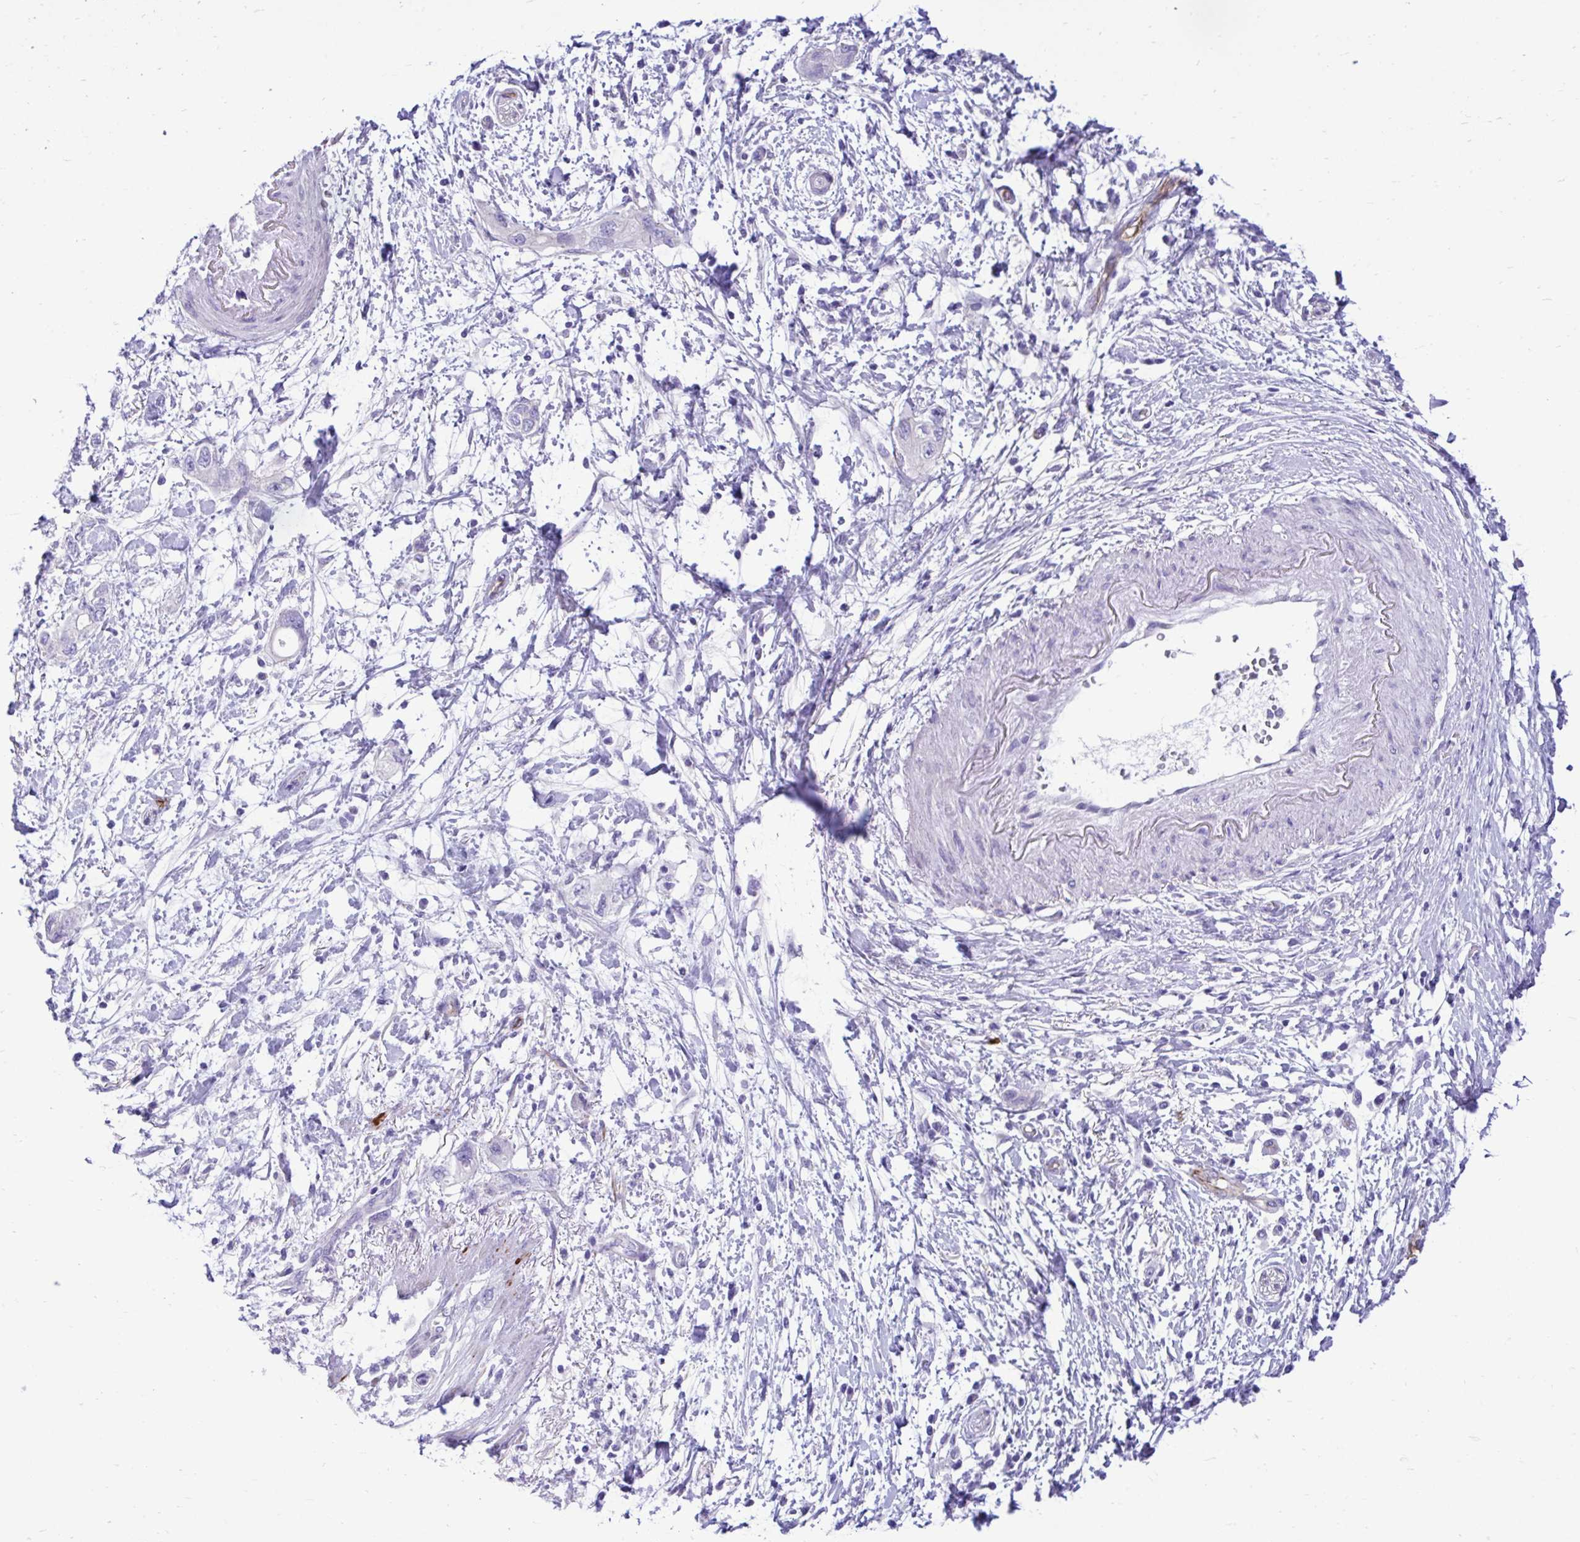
{"staining": {"intensity": "moderate", "quantity": "<25%", "location": "cytoplasmic/membranous"}, "tissue": "pancreatic cancer", "cell_type": "Tumor cells", "image_type": "cancer", "snomed": [{"axis": "morphology", "description": "Adenocarcinoma, NOS"}, {"axis": "topography", "description": "Pancreas"}], "caption": "This histopathology image exhibits immunohistochemistry staining of pancreatic cancer, with low moderate cytoplasmic/membranous positivity in approximately <25% of tumor cells.", "gene": "ABCG2", "patient": {"sex": "female", "age": 72}}